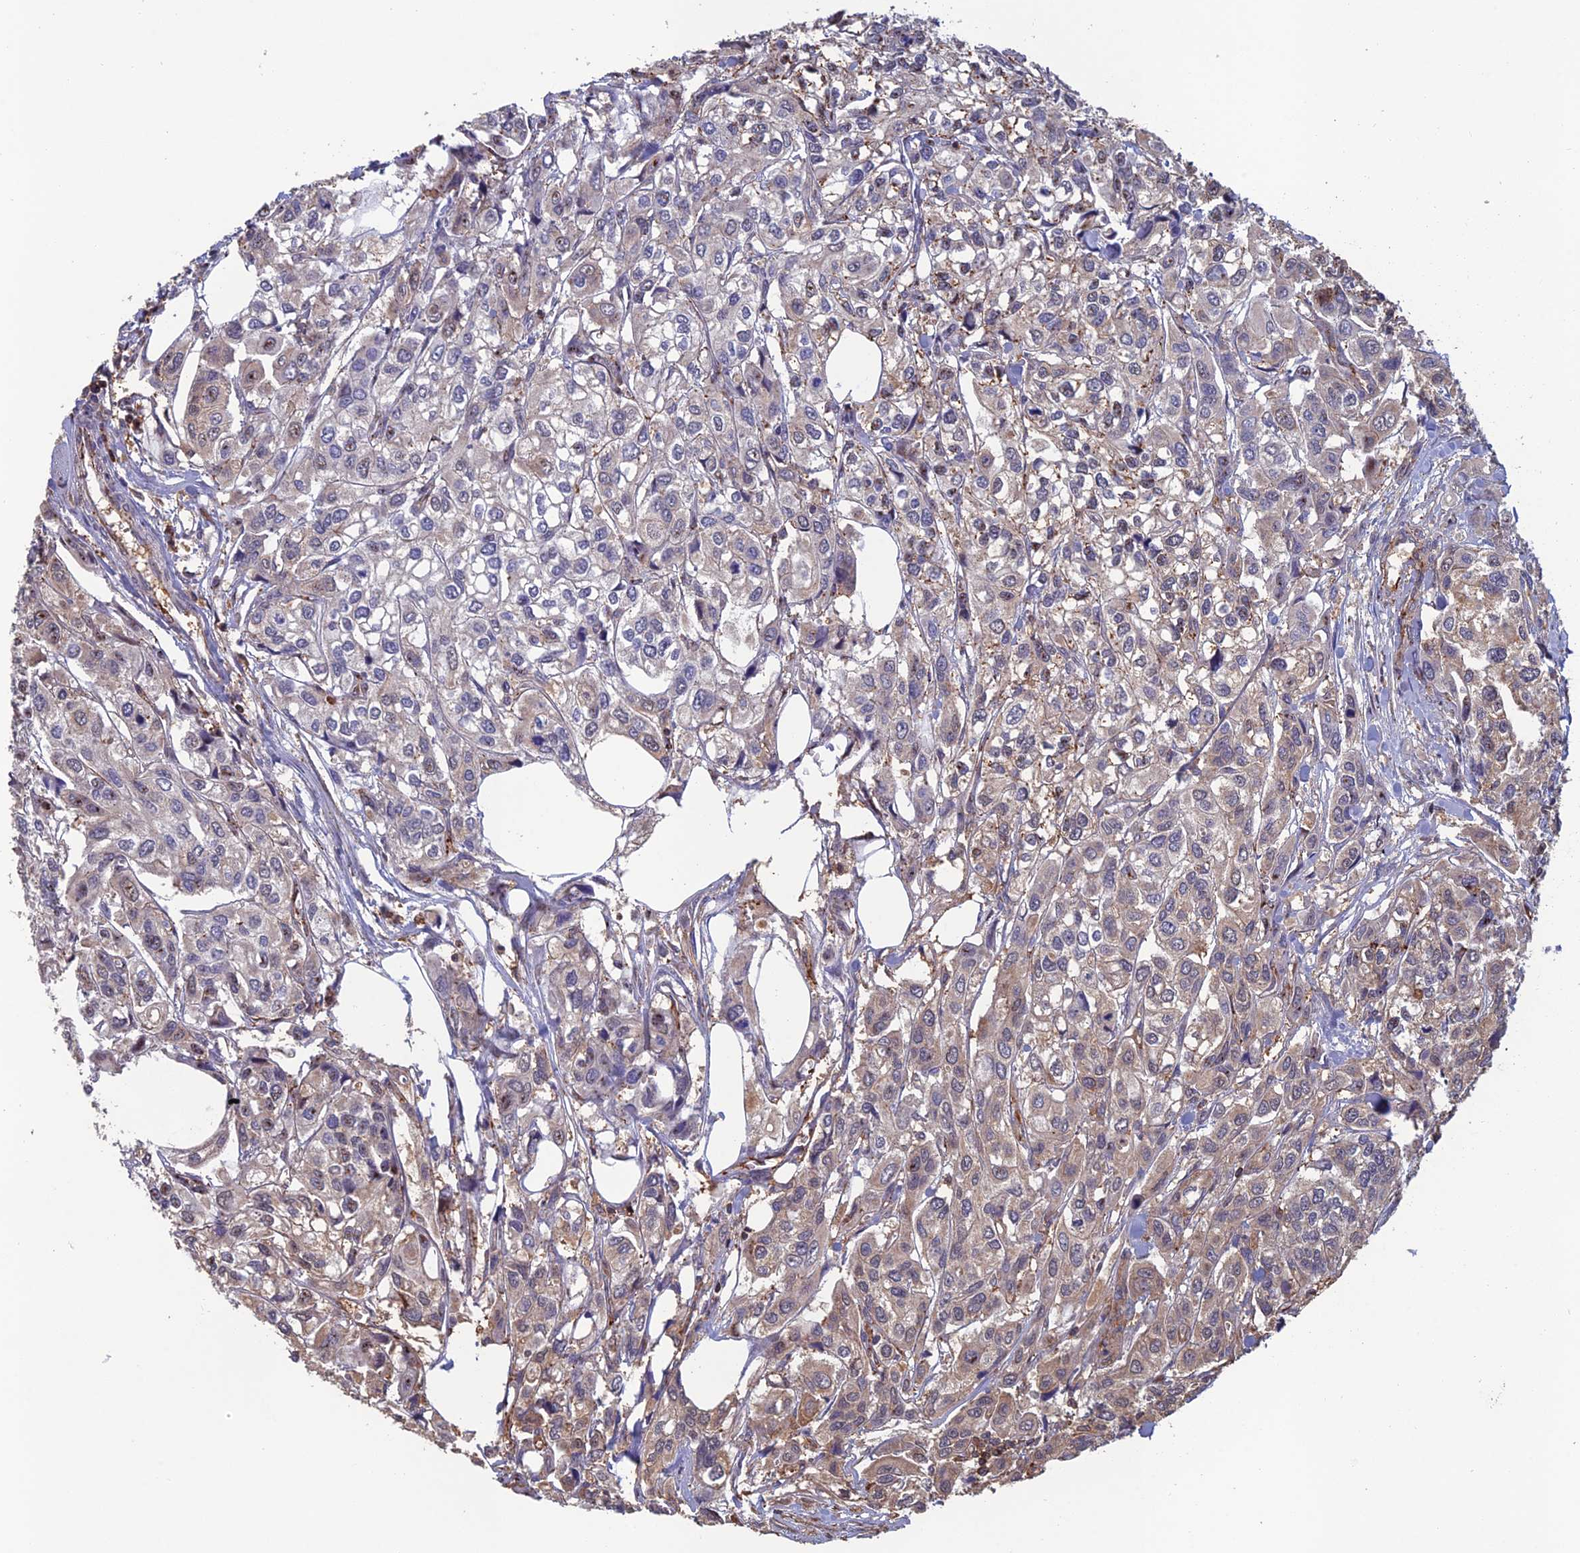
{"staining": {"intensity": "weak", "quantity": "<25%", "location": "cytoplasmic/membranous"}, "tissue": "urothelial cancer", "cell_type": "Tumor cells", "image_type": "cancer", "snomed": [{"axis": "morphology", "description": "Urothelial carcinoma, High grade"}, {"axis": "topography", "description": "Urinary bladder"}], "caption": "Micrograph shows no protein staining in tumor cells of urothelial cancer tissue.", "gene": "C15orf62", "patient": {"sex": "male", "age": 67}}